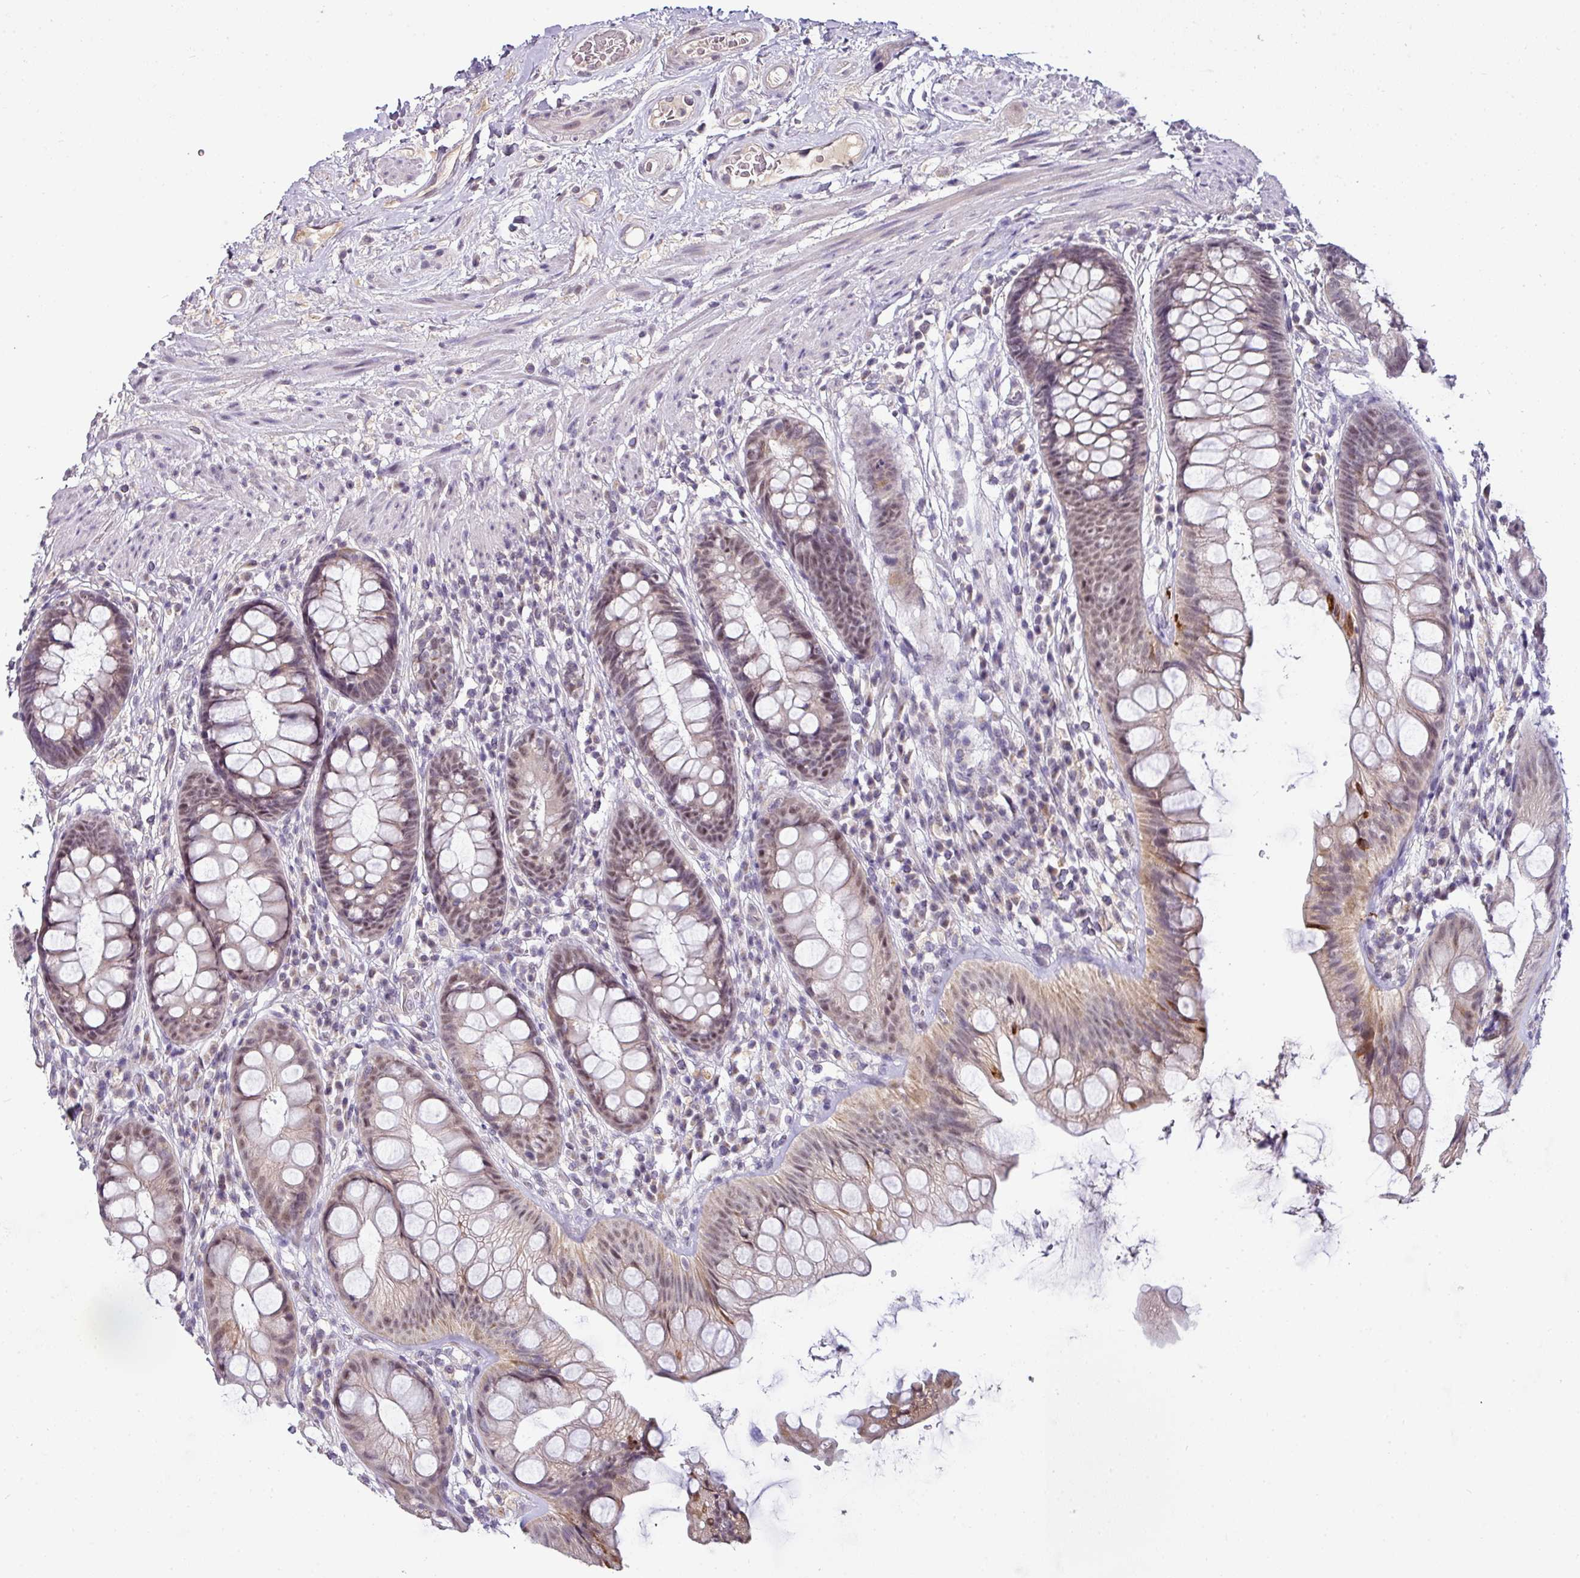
{"staining": {"intensity": "weak", "quantity": "25%-75%", "location": "cytoplasmic/membranous,nuclear"}, "tissue": "rectum", "cell_type": "Glandular cells", "image_type": "normal", "snomed": [{"axis": "morphology", "description": "Normal tissue, NOS"}, {"axis": "topography", "description": "Rectum"}], "caption": "A brown stain labels weak cytoplasmic/membranous,nuclear positivity of a protein in glandular cells of unremarkable human rectum.", "gene": "NAPSA", "patient": {"sex": "male", "age": 74}}